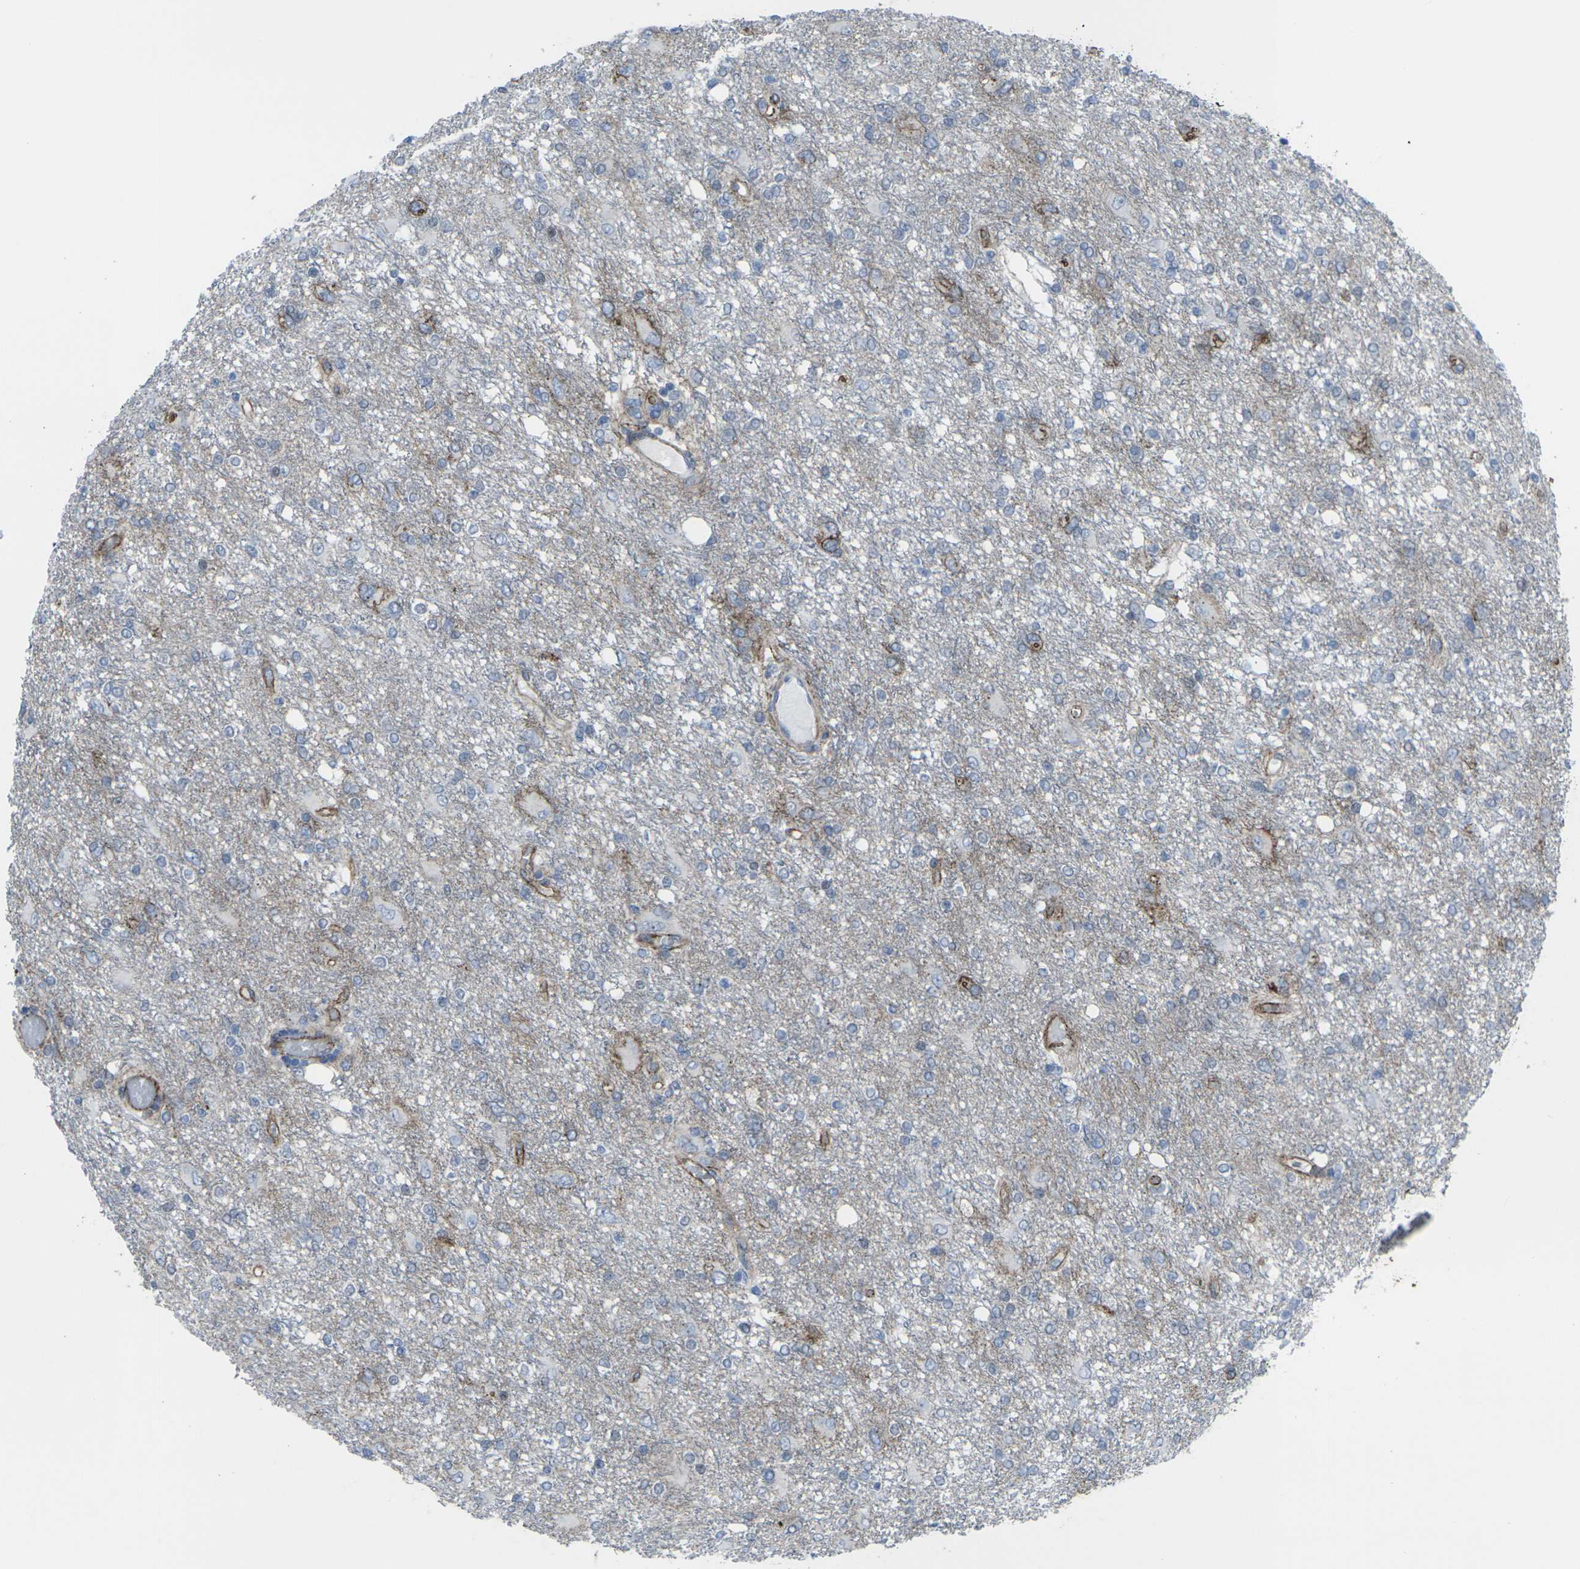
{"staining": {"intensity": "moderate", "quantity": "<25%", "location": "cytoplasmic/membranous"}, "tissue": "glioma", "cell_type": "Tumor cells", "image_type": "cancer", "snomed": [{"axis": "morphology", "description": "Glioma, malignant, High grade"}, {"axis": "topography", "description": "Brain"}], "caption": "Glioma stained with a protein marker reveals moderate staining in tumor cells.", "gene": "CDH11", "patient": {"sex": "female", "age": 59}}